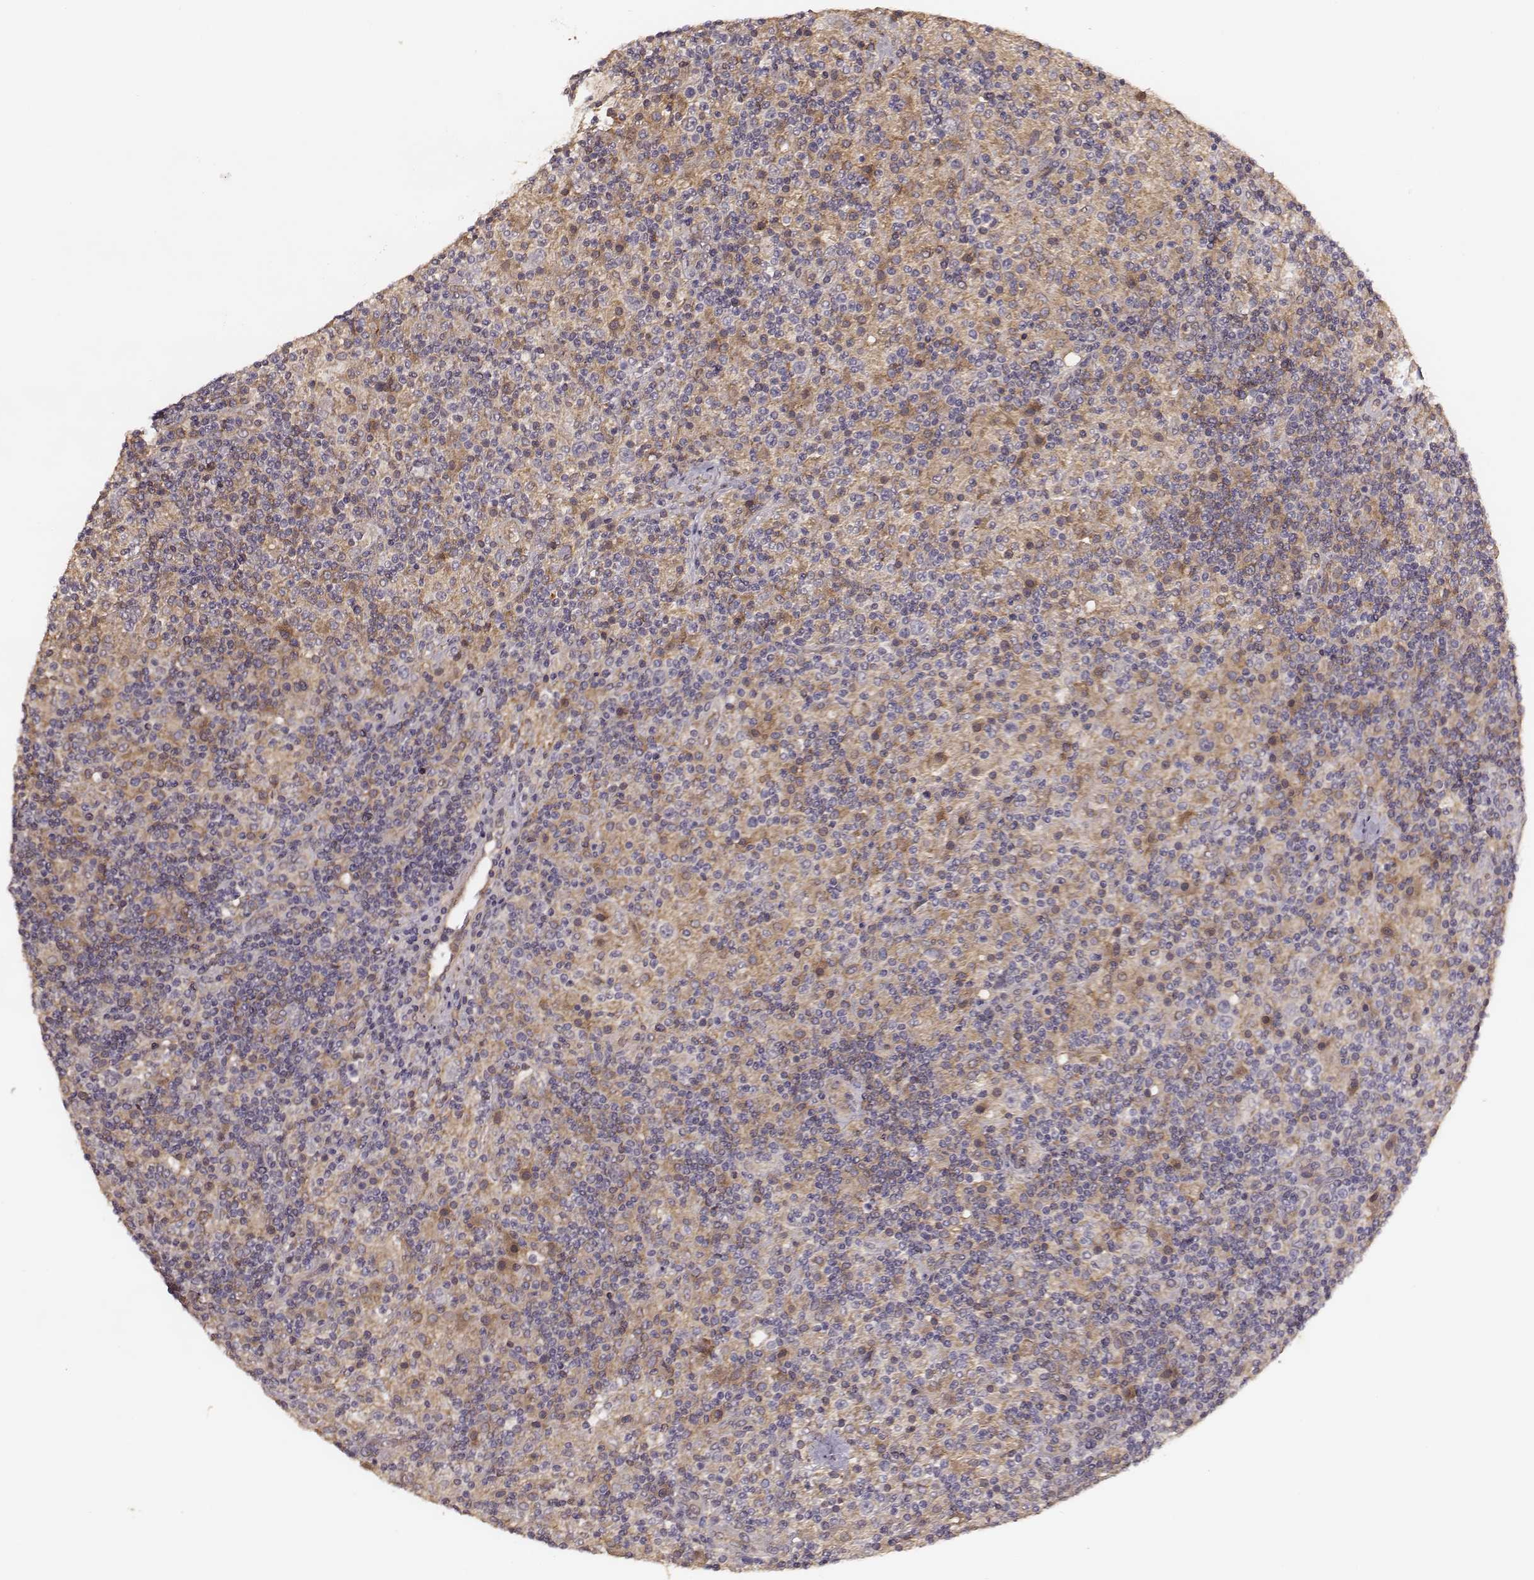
{"staining": {"intensity": "weak", "quantity": ">75%", "location": "cytoplasmic/membranous"}, "tissue": "lymphoma", "cell_type": "Tumor cells", "image_type": "cancer", "snomed": [{"axis": "morphology", "description": "Hodgkin's disease, NOS"}, {"axis": "topography", "description": "Lymph node"}], "caption": "Hodgkin's disease stained with DAB immunohistochemistry displays low levels of weak cytoplasmic/membranous staining in about >75% of tumor cells.", "gene": "VPS26A", "patient": {"sex": "male", "age": 70}}